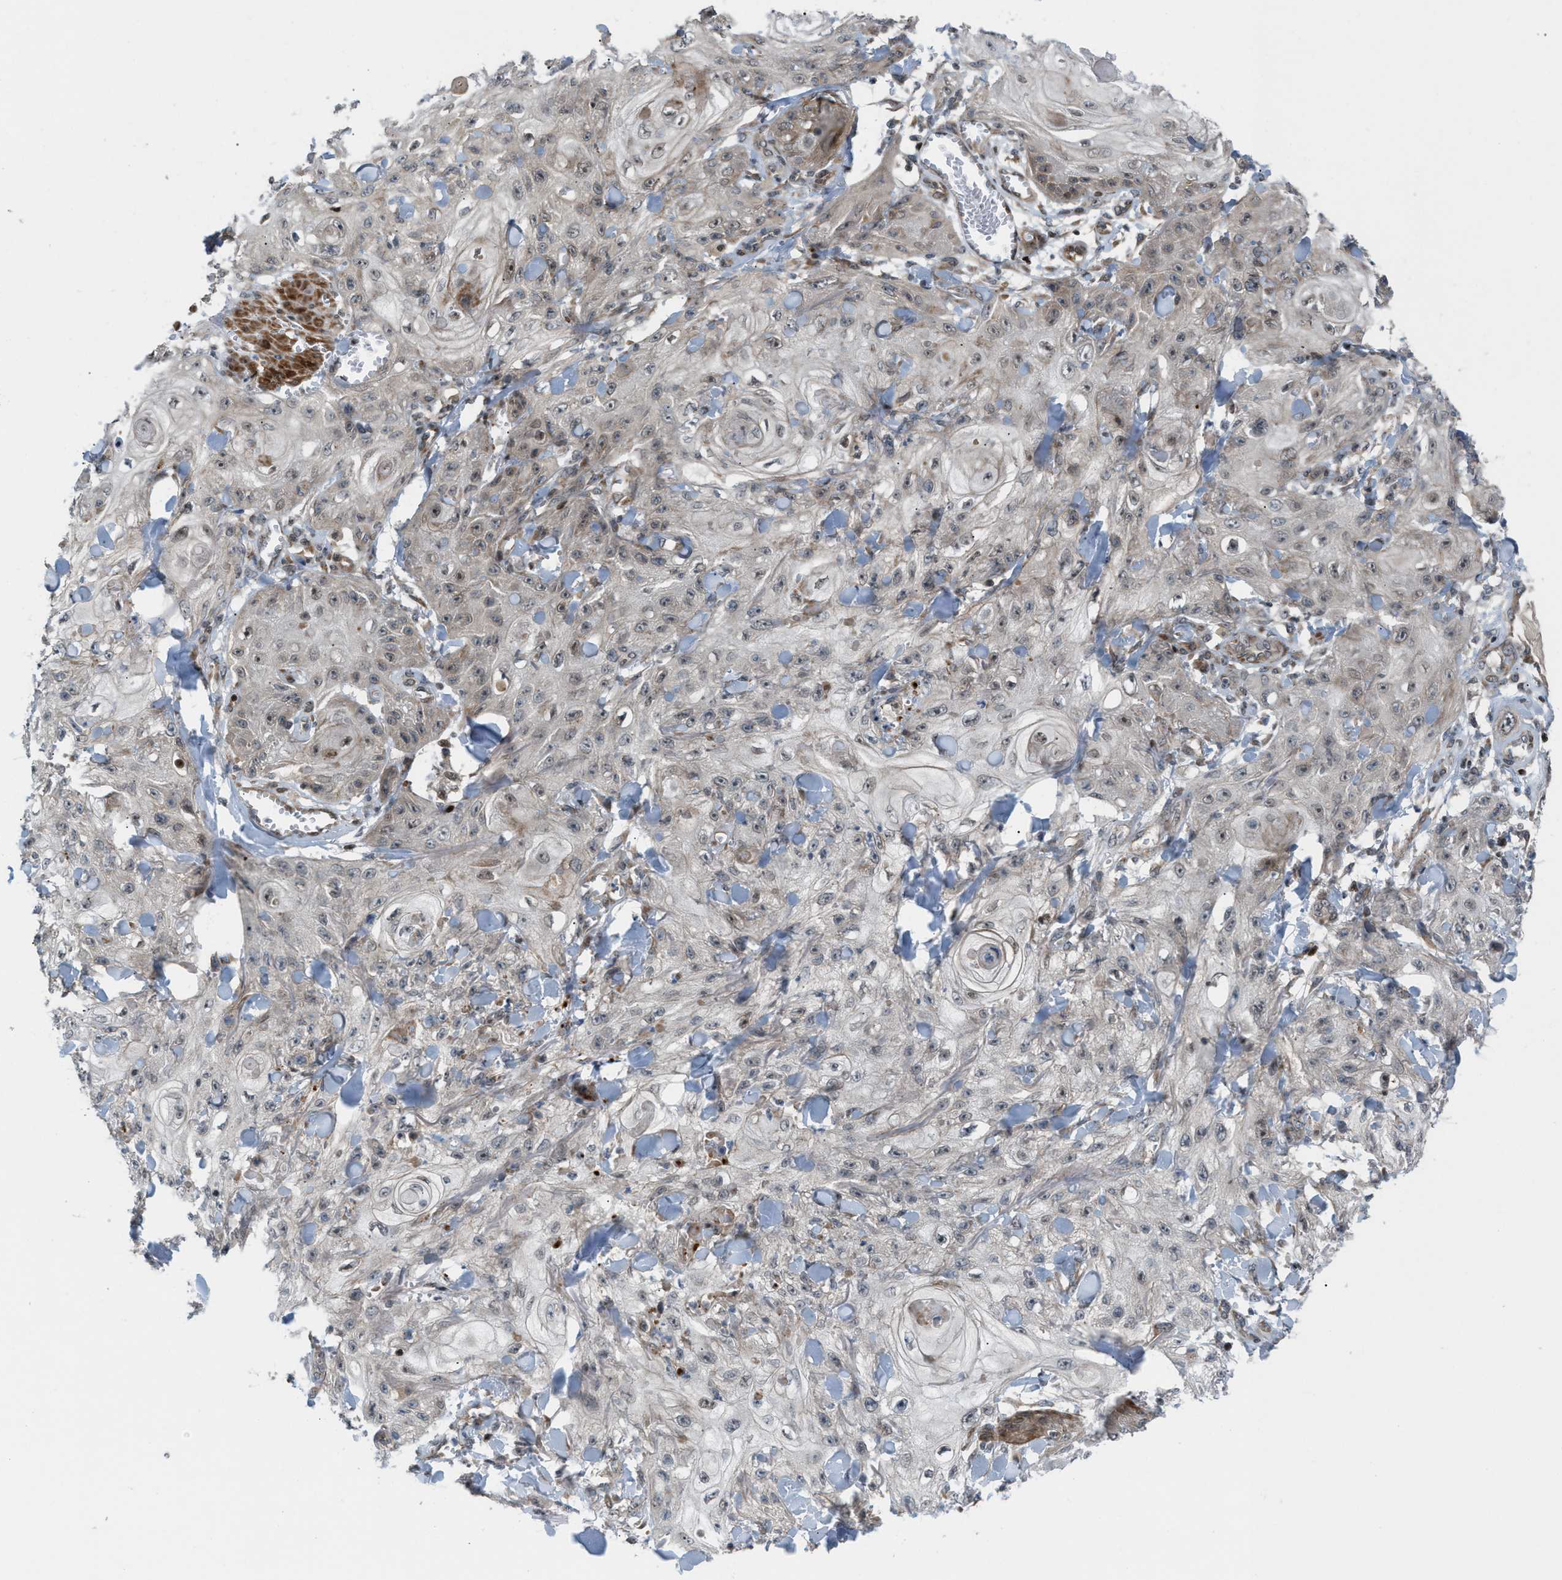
{"staining": {"intensity": "weak", "quantity": "25%-75%", "location": "cytoplasmic/membranous,nuclear"}, "tissue": "skin cancer", "cell_type": "Tumor cells", "image_type": "cancer", "snomed": [{"axis": "morphology", "description": "Squamous cell carcinoma, NOS"}, {"axis": "topography", "description": "Skin"}], "caption": "Immunohistochemical staining of human skin cancer exhibits weak cytoplasmic/membranous and nuclear protein positivity in about 25%-75% of tumor cells. (DAB (3,3'-diaminobenzidine) IHC, brown staining for protein, blue staining for nuclei).", "gene": "ZNF276", "patient": {"sex": "male", "age": 74}}